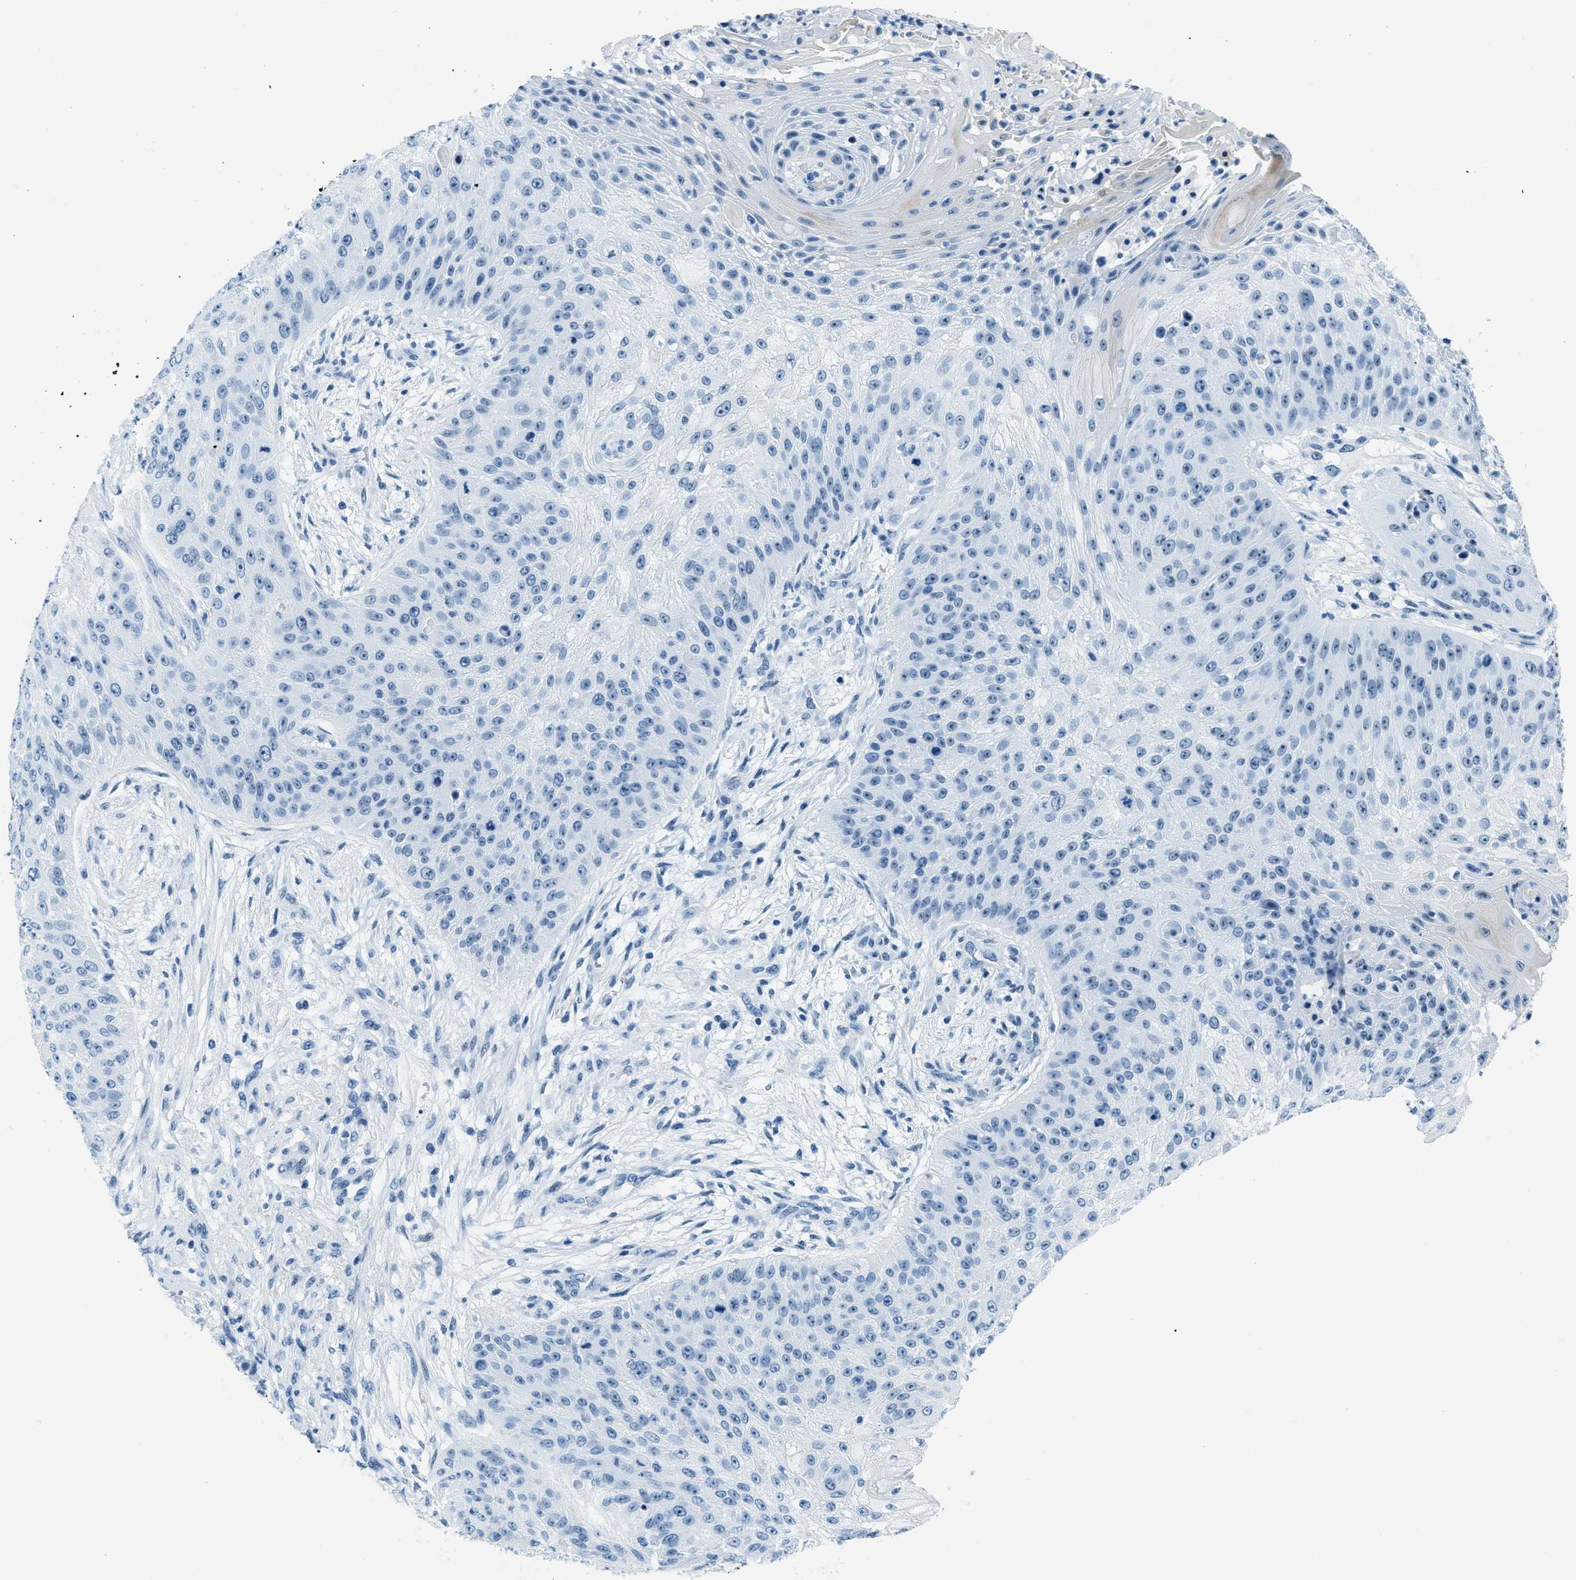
{"staining": {"intensity": "moderate", "quantity": "<25%", "location": "nuclear"}, "tissue": "skin cancer", "cell_type": "Tumor cells", "image_type": "cancer", "snomed": [{"axis": "morphology", "description": "Squamous cell carcinoma, NOS"}, {"axis": "topography", "description": "Skin"}], "caption": "Skin squamous cell carcinoma stained with DAB (3,3'-diaminobenzidine) immunohistochemistry shows low levels of moderate nuclear staining in about <25% of tumor cells.", "gene": "PLA2G2A", "patient": {"sex": "female", "age": 80}}